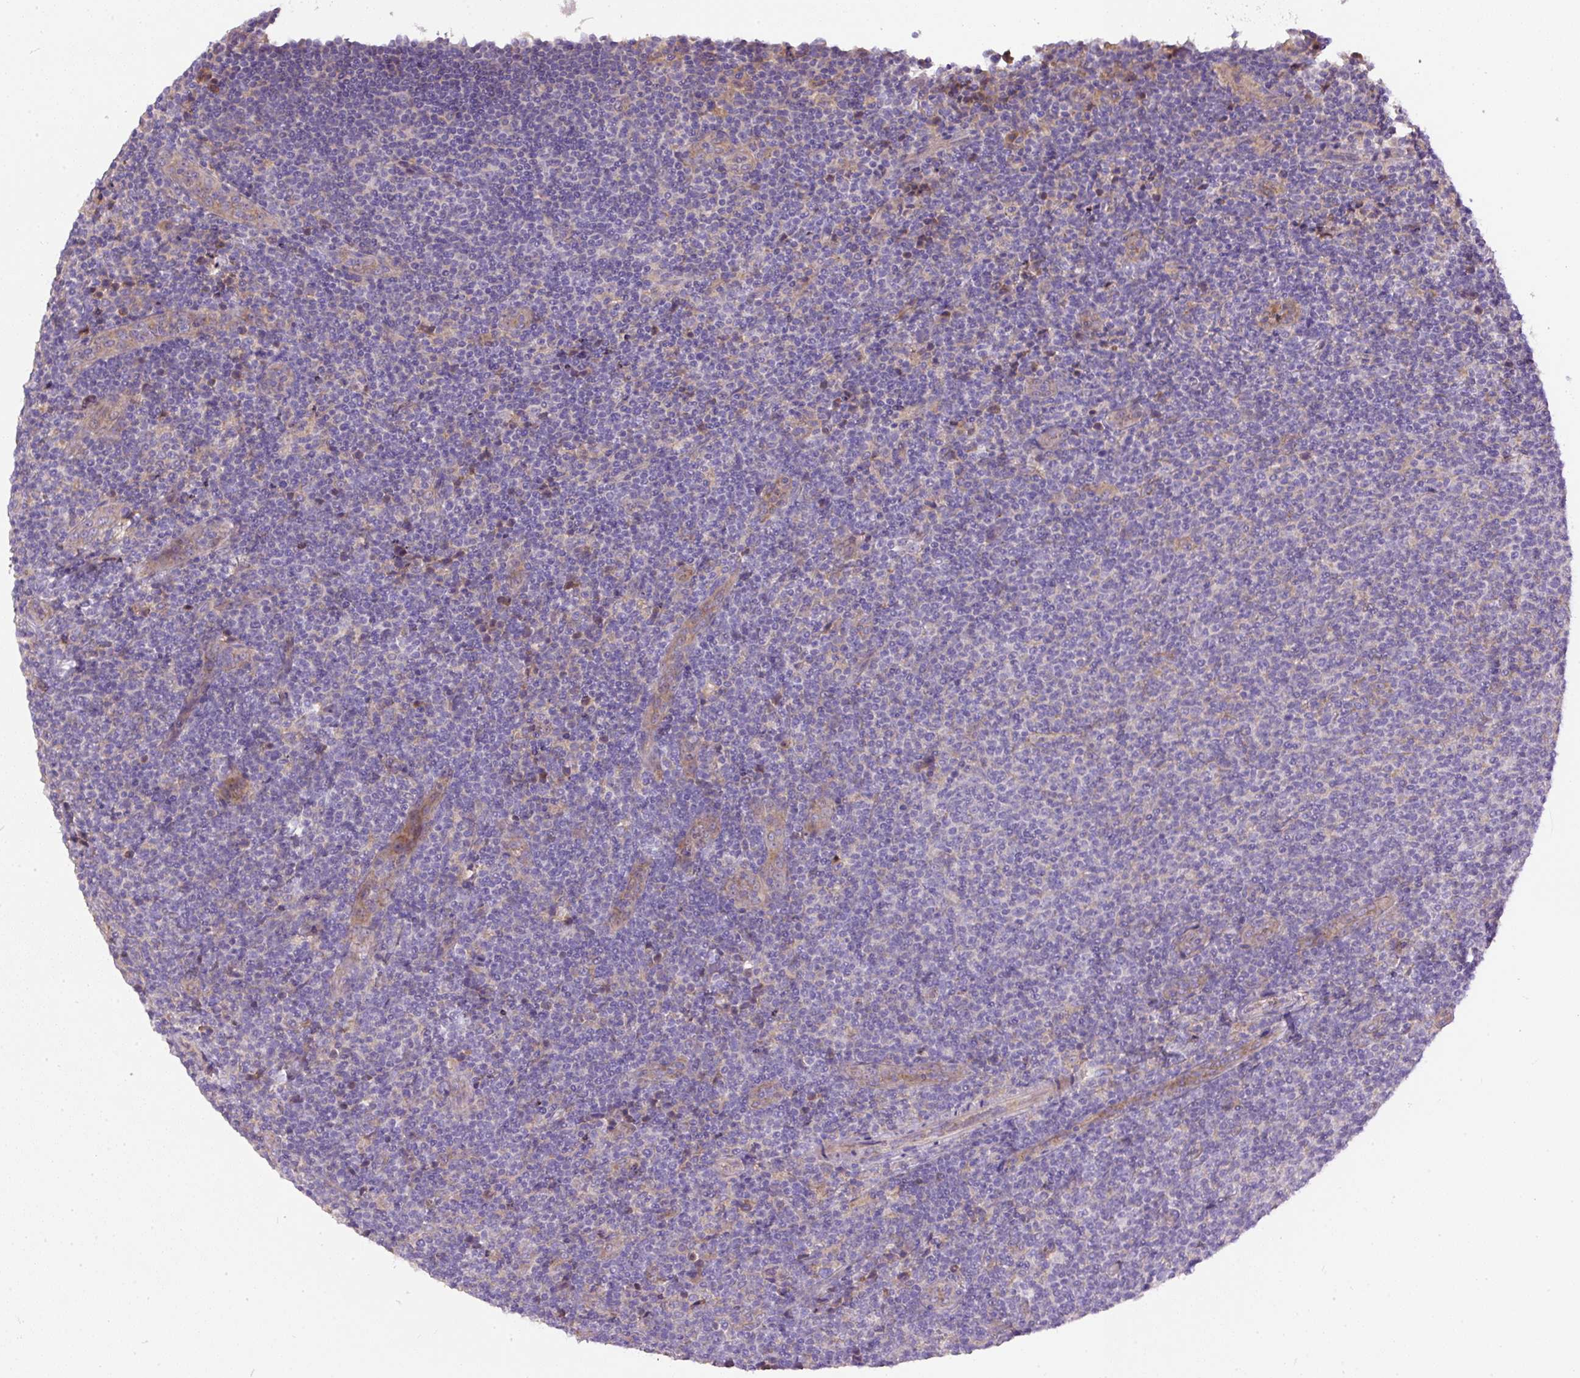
{"staining": {"intensity": "negative", "quantity": "none", "location": "none"}, "tissue": "lymphoma", "cell_type": "Tumor cells", "image_type": "cancer", "snomed": [{"axis": "morphology", "description": "Malignant lymphoma, non-Hodgkin's type, Low grade"}, {"axis": "topography", "description": "Lymph node"}], "caption": "Tumor cells are negative for brown protein staining in lymphoma. (DAB immunohistochemistry (IHC), high magnification).", "gene": "DAPK1", "patient": {"sex": "male", "age": 66}}